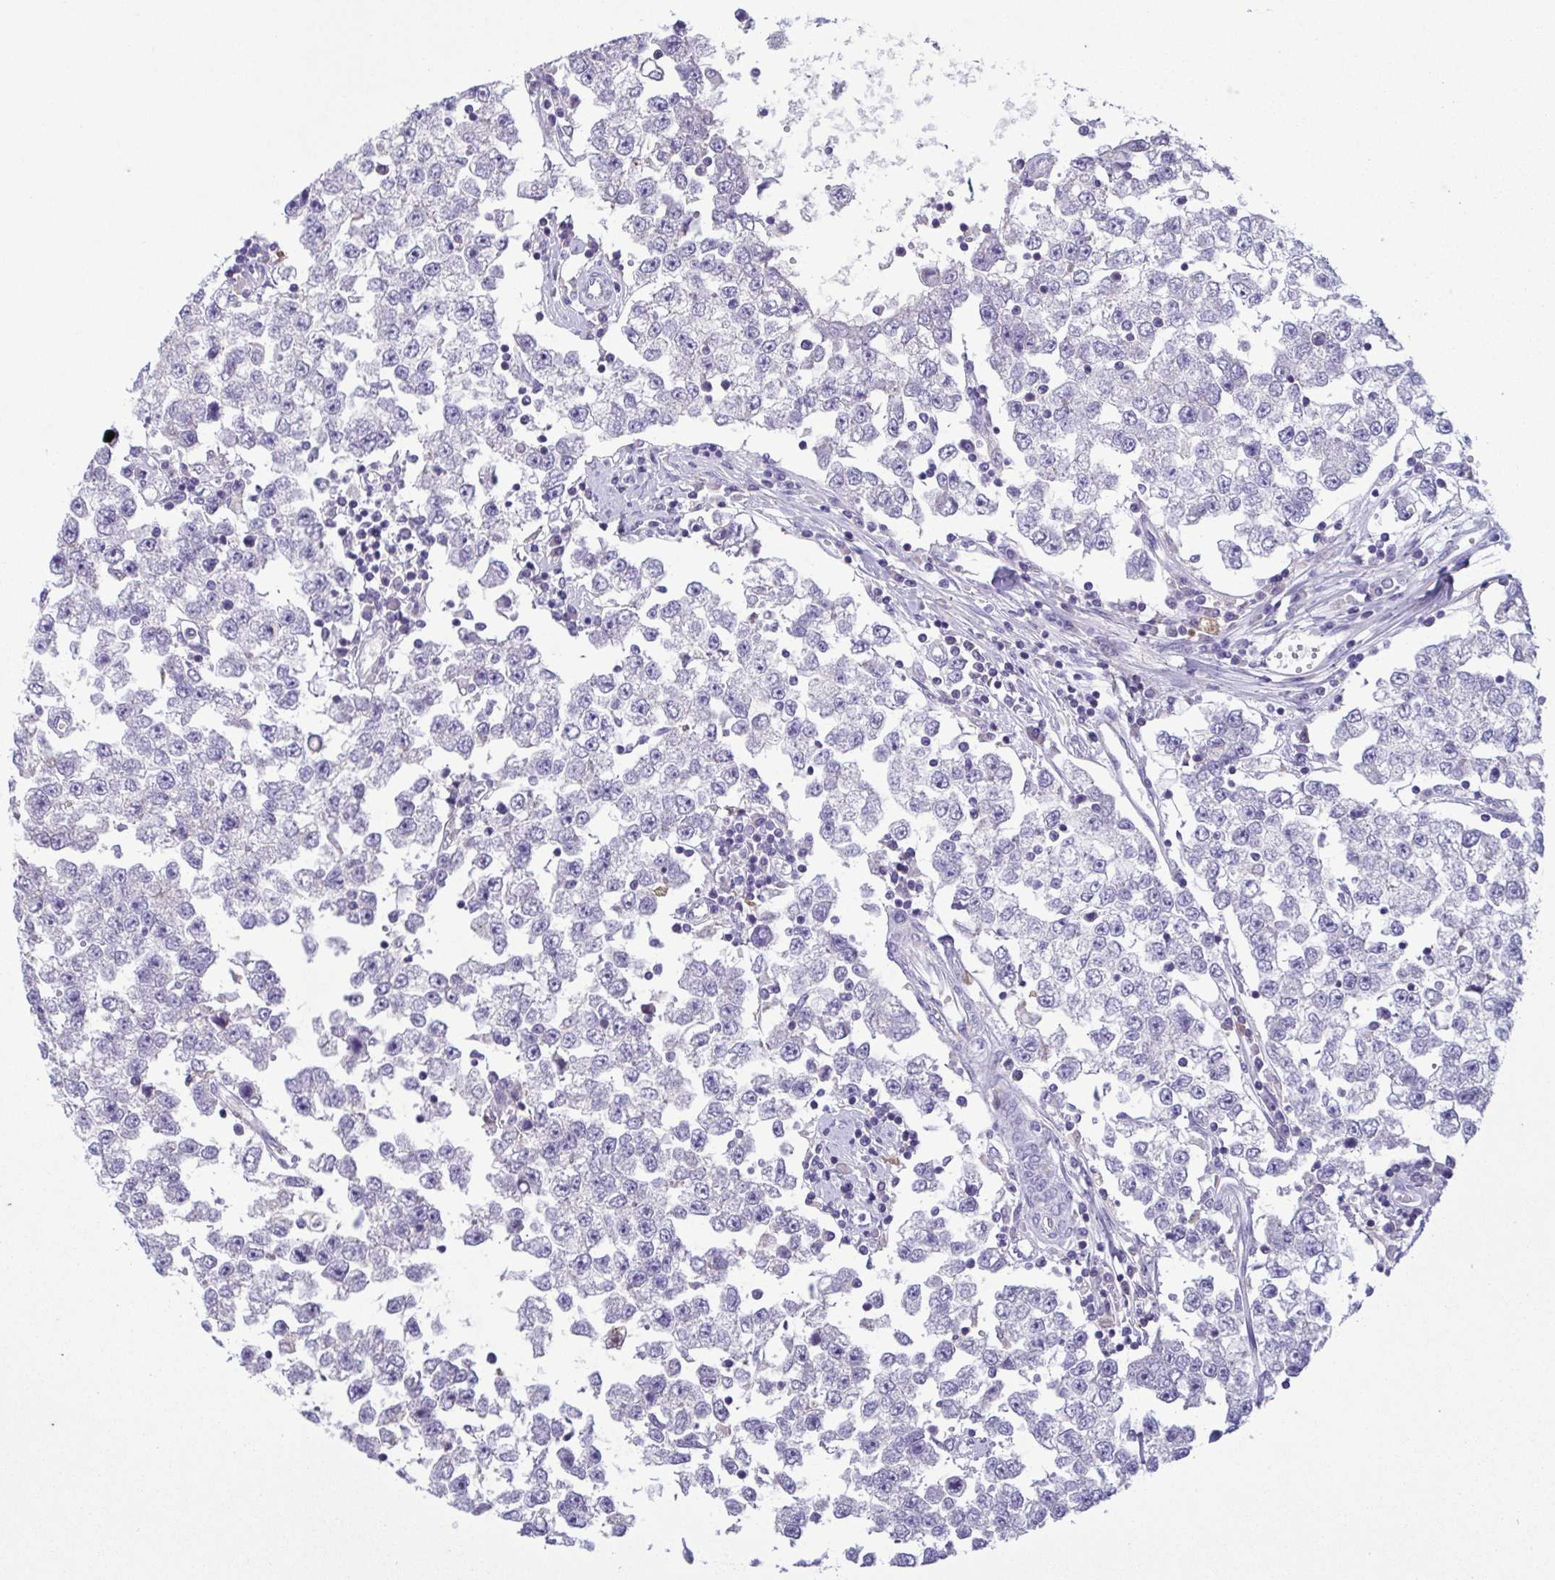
{"staining": {"intensity": "negative", "quantity": "none", "location": "none"}, "tissue": "testis cancer", "cell_type": "Tumor cells", "image_type": "cancer", "snomed": [{"axis": "morphology", "description": "Seminoma, NOS"}, {"axis": "topography", "description": "Testis"}], "caption": "High power microscopy histopathology image of an immunohistochemistry (IHC) image of testis seminoma, revealing no significant positivity in tumor cells. (DAB (3,3'-diaminobenzidine) immunohistochemistry (IHC) with hematoxylin counter stain).", "gene": "F13B", "patient": {"sex": "male", "age": 34}}